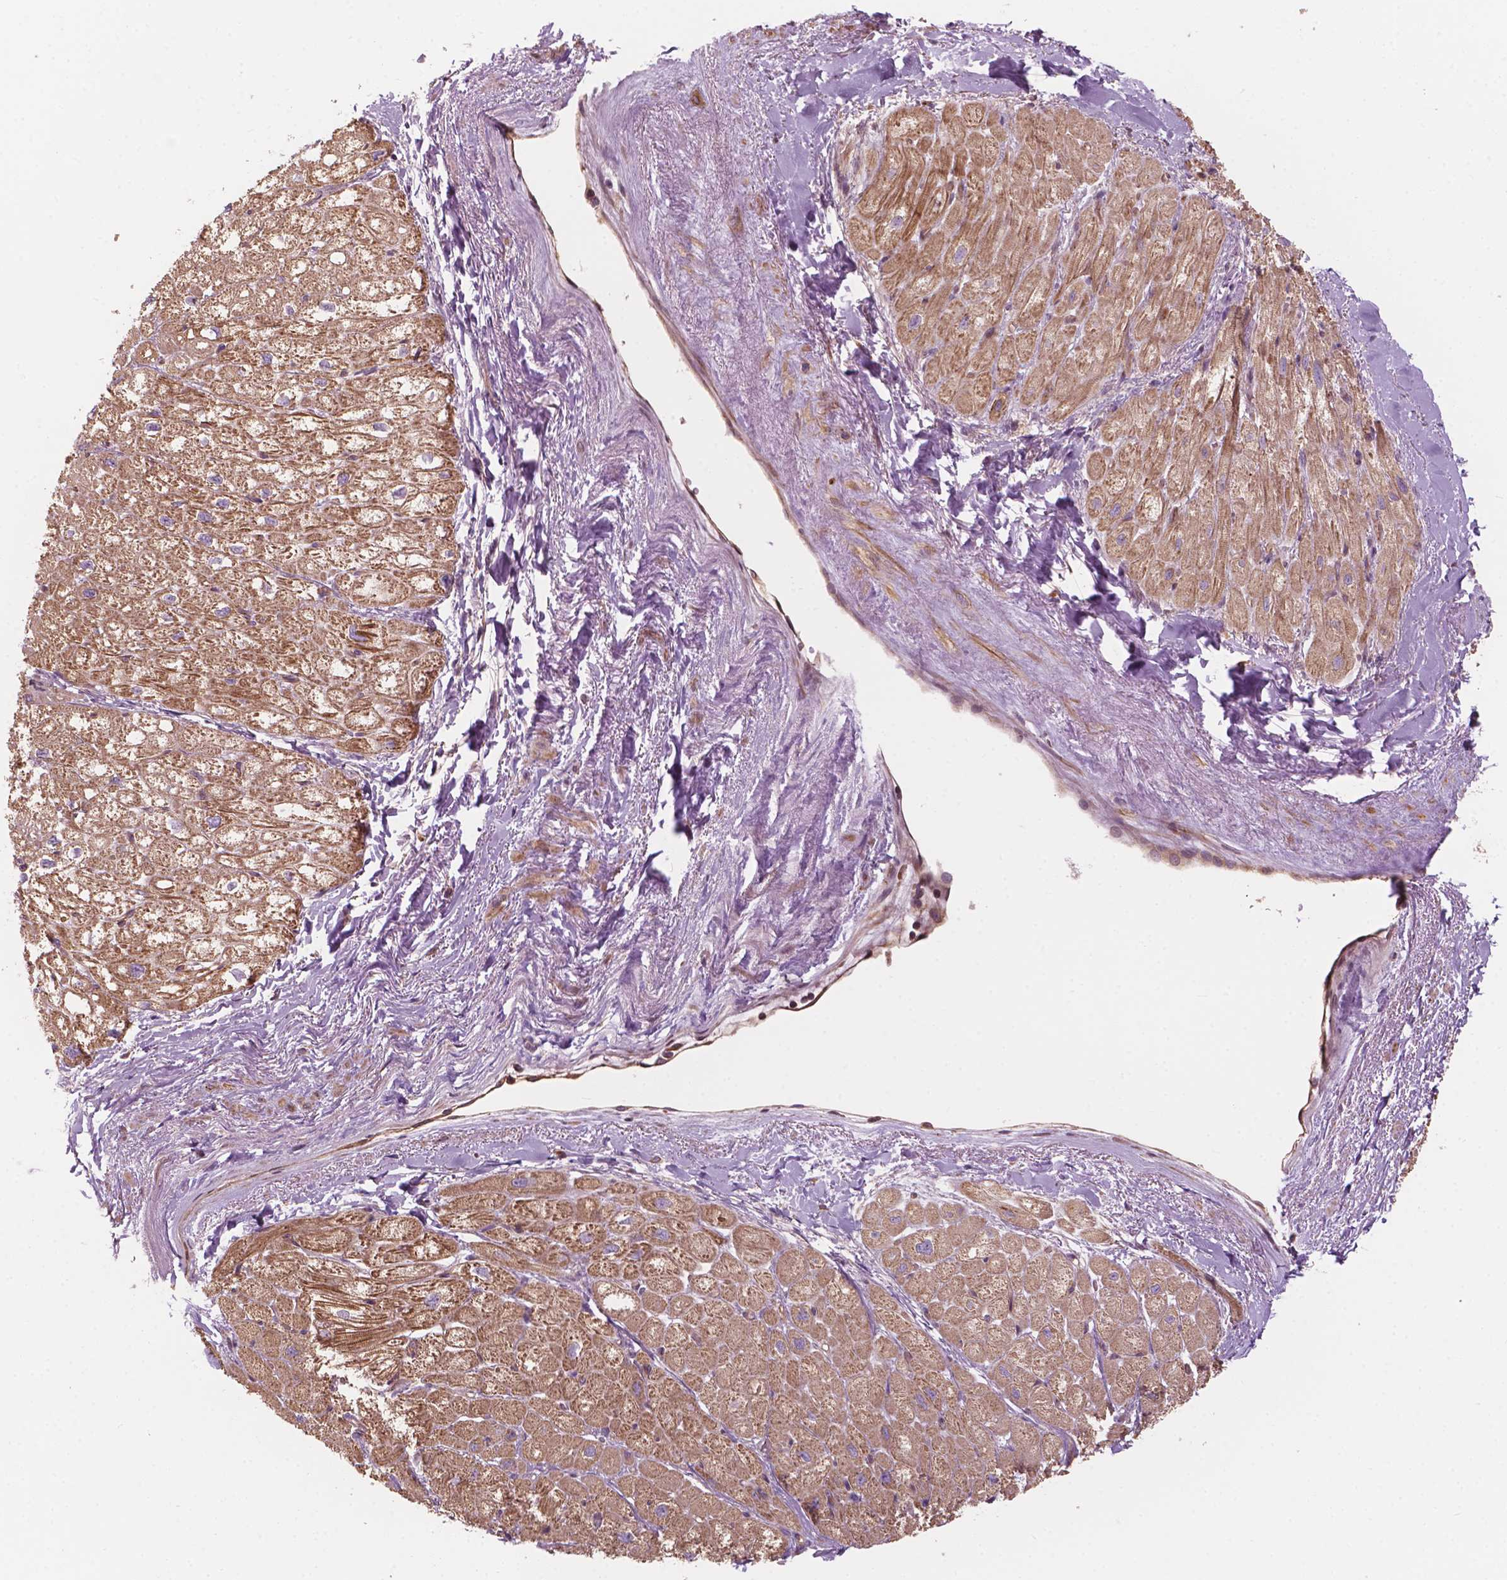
{"staining": {"intensity": "strong", "quantity": "25%-75%", "location": "cytoplasmic/membranous"}, "tissue": "heart muscle", "cell_type": "Cardiomyocytes", "image_type": "normal", "snomed": [{"axis": "morphology", "description": "Normal tissue, NOS"}, {"axis": "topography", "description": "Heart"}], "caption": "Protein staining reveals strong cytoplasmic/membranous positivity in about 25%-75% of cardiomyocytes in benign heart muscle. (brown staining indicates protein expression, while blue staining denotes nuclei).", "gene": "SURF4", "patient": {"sex": "female", "age": 69}}